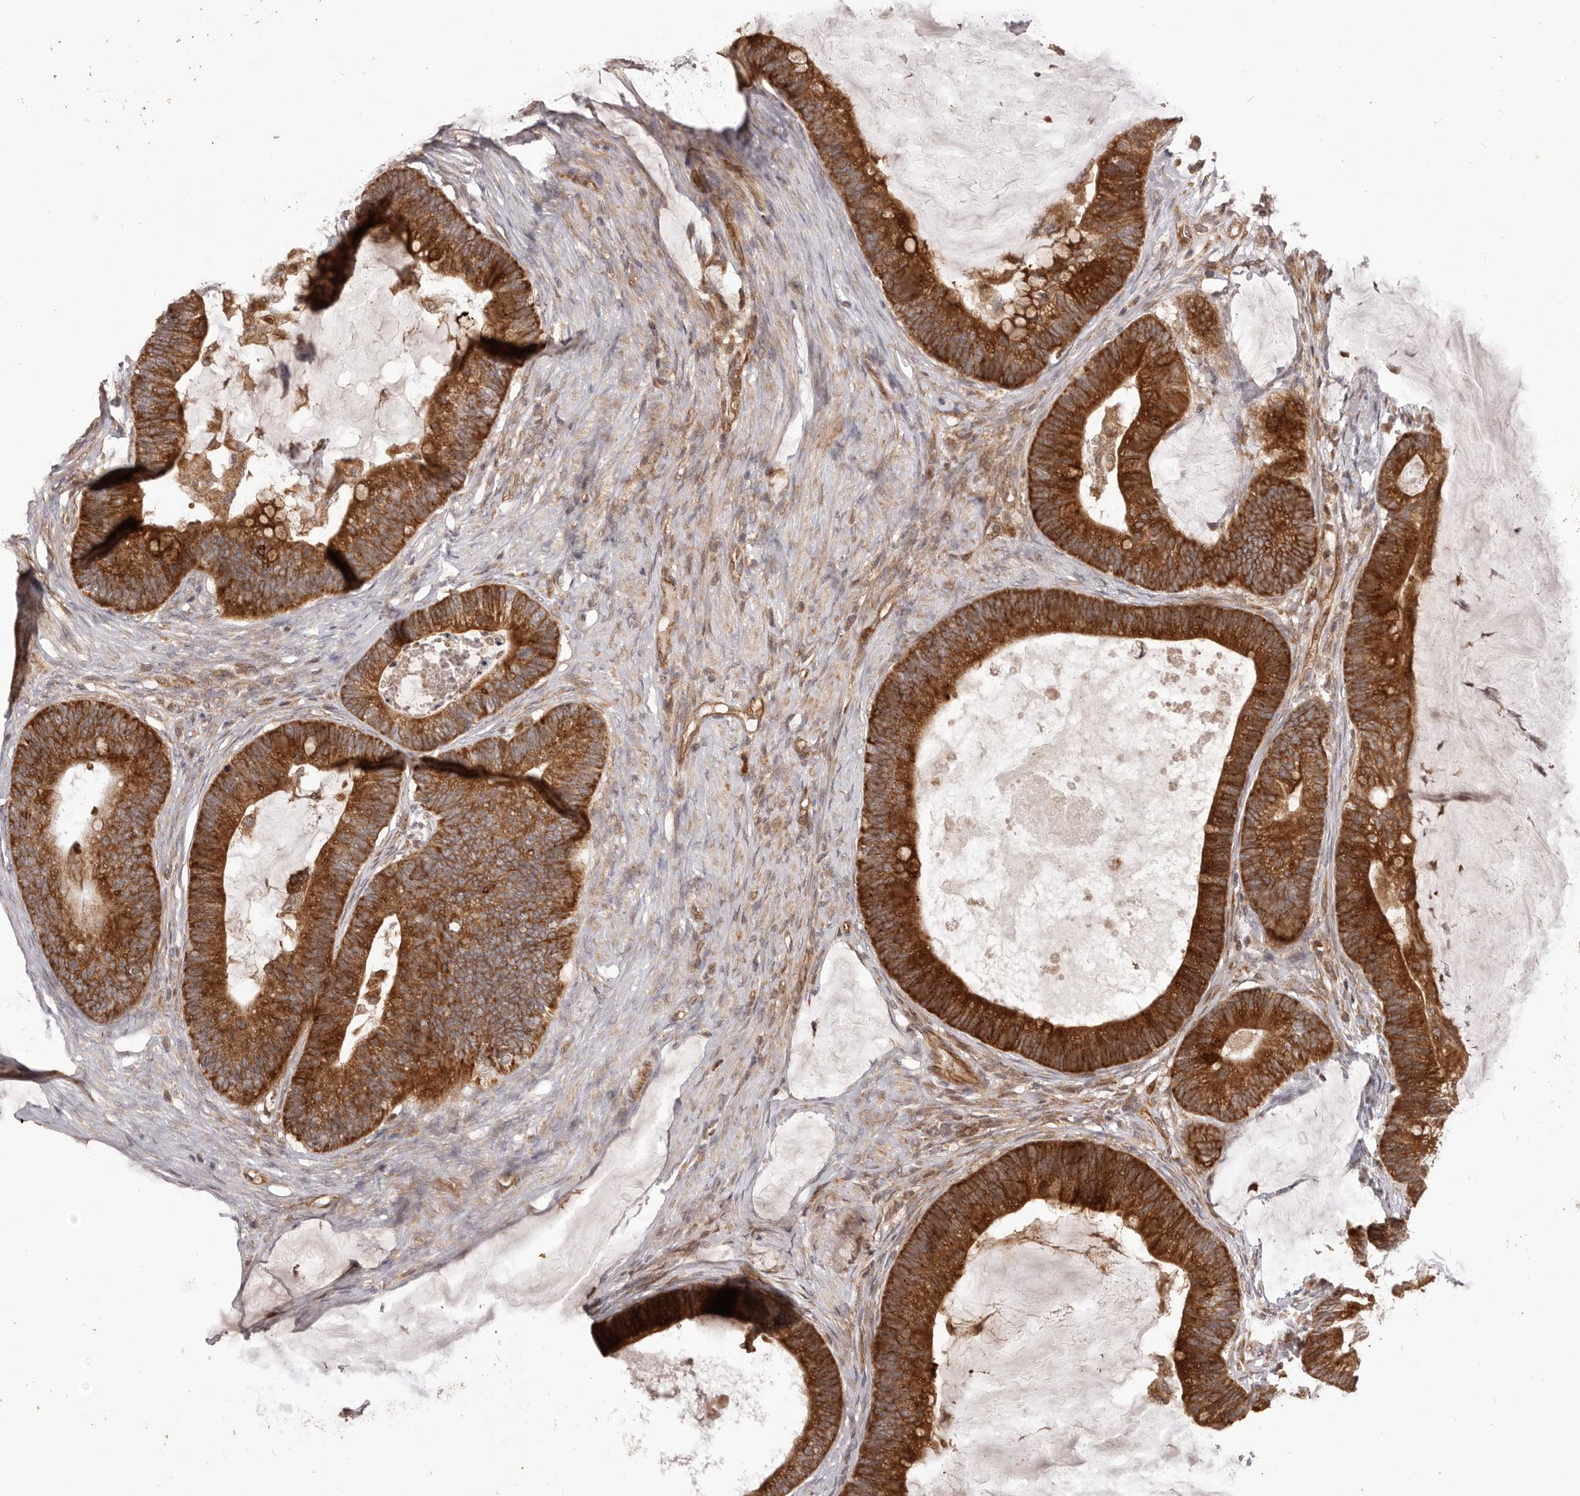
{"staining": {"intensity": "strong", "quantity": ">75%", "location": "cytoplasmic/membranous"}, "tissue": "ovarian cancer", "cell_type": "Tumor cells", "image_type": "cancer", "snomed": [{"axis": "morphology", "description": "Cystadenocarcinoma, mucinous, NOS"}, {"axis": "topography", "description": "Ovary"}], "caption": "DAB (3,3'-diaminobenzidine) immunohistochemical staining of human ovarian cancer exhibits strong cytoplasmic/membranous protein staining in approximately >75% of tumor cells.", "gene": "QRSL1", "patient": {"sex": "female", "age": 61}}